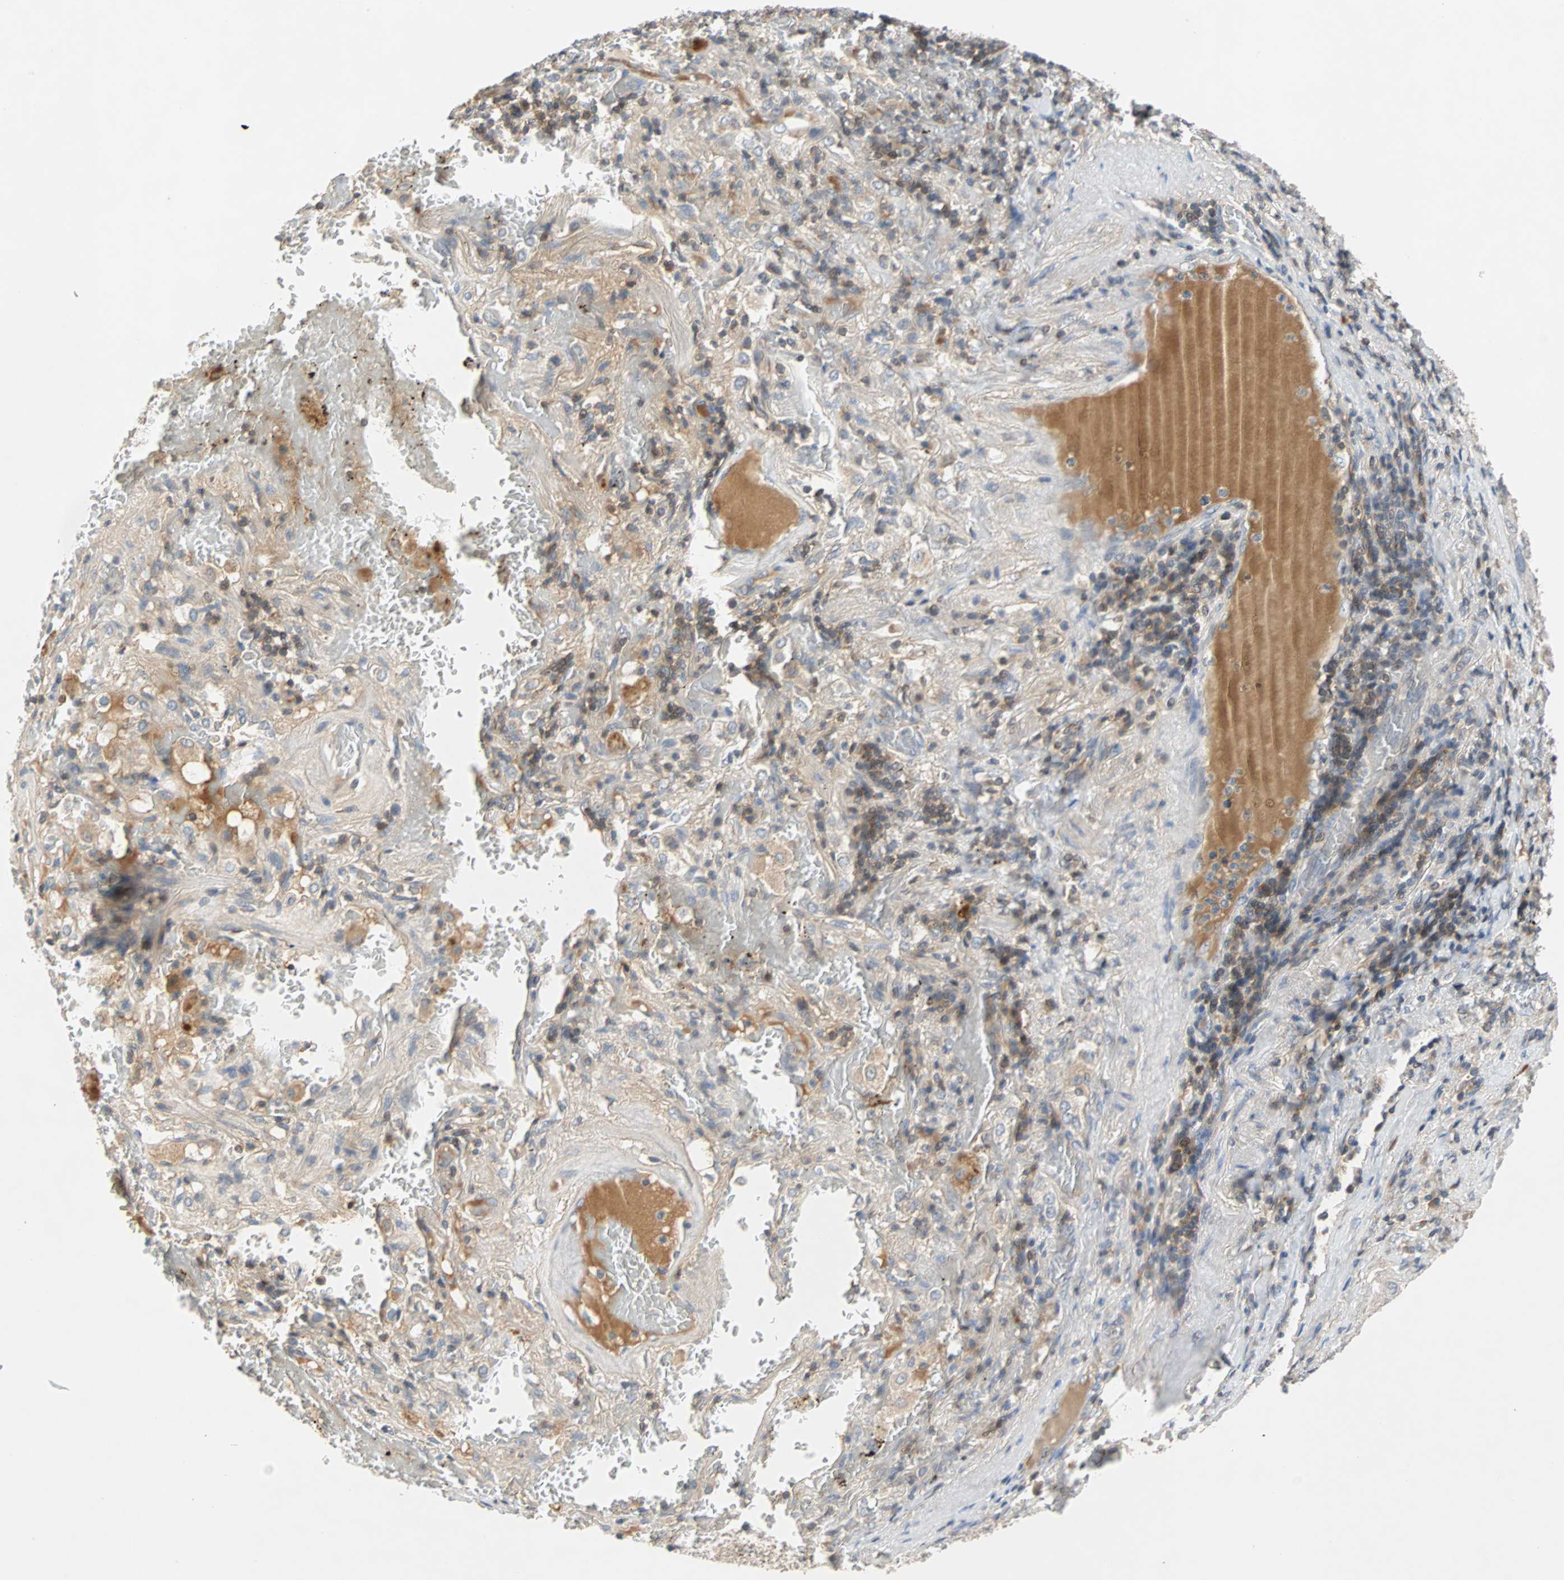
{"staining": {"intensity": "negative", "quantity": "none", "location": "none"}, "tissue": "lung cancer", "cell_type": "Tumor cells", "image_type": "cancer", "snomed": [{"axis": "morphology", "description": "Squamous cell carcinoma, NOS"}, {"axis": "topography", "description": "Lung"}], "caption": "Tumor cells are negative for brown protein staining in lung cancer (squamous cell carcinoma). (DAB (3,3'-diaminobenzidine) immunohistochemistry with hematoxylin counter stain).", "gene": "MAP4K1", "patient": {"sex": "male", "age": 57}}